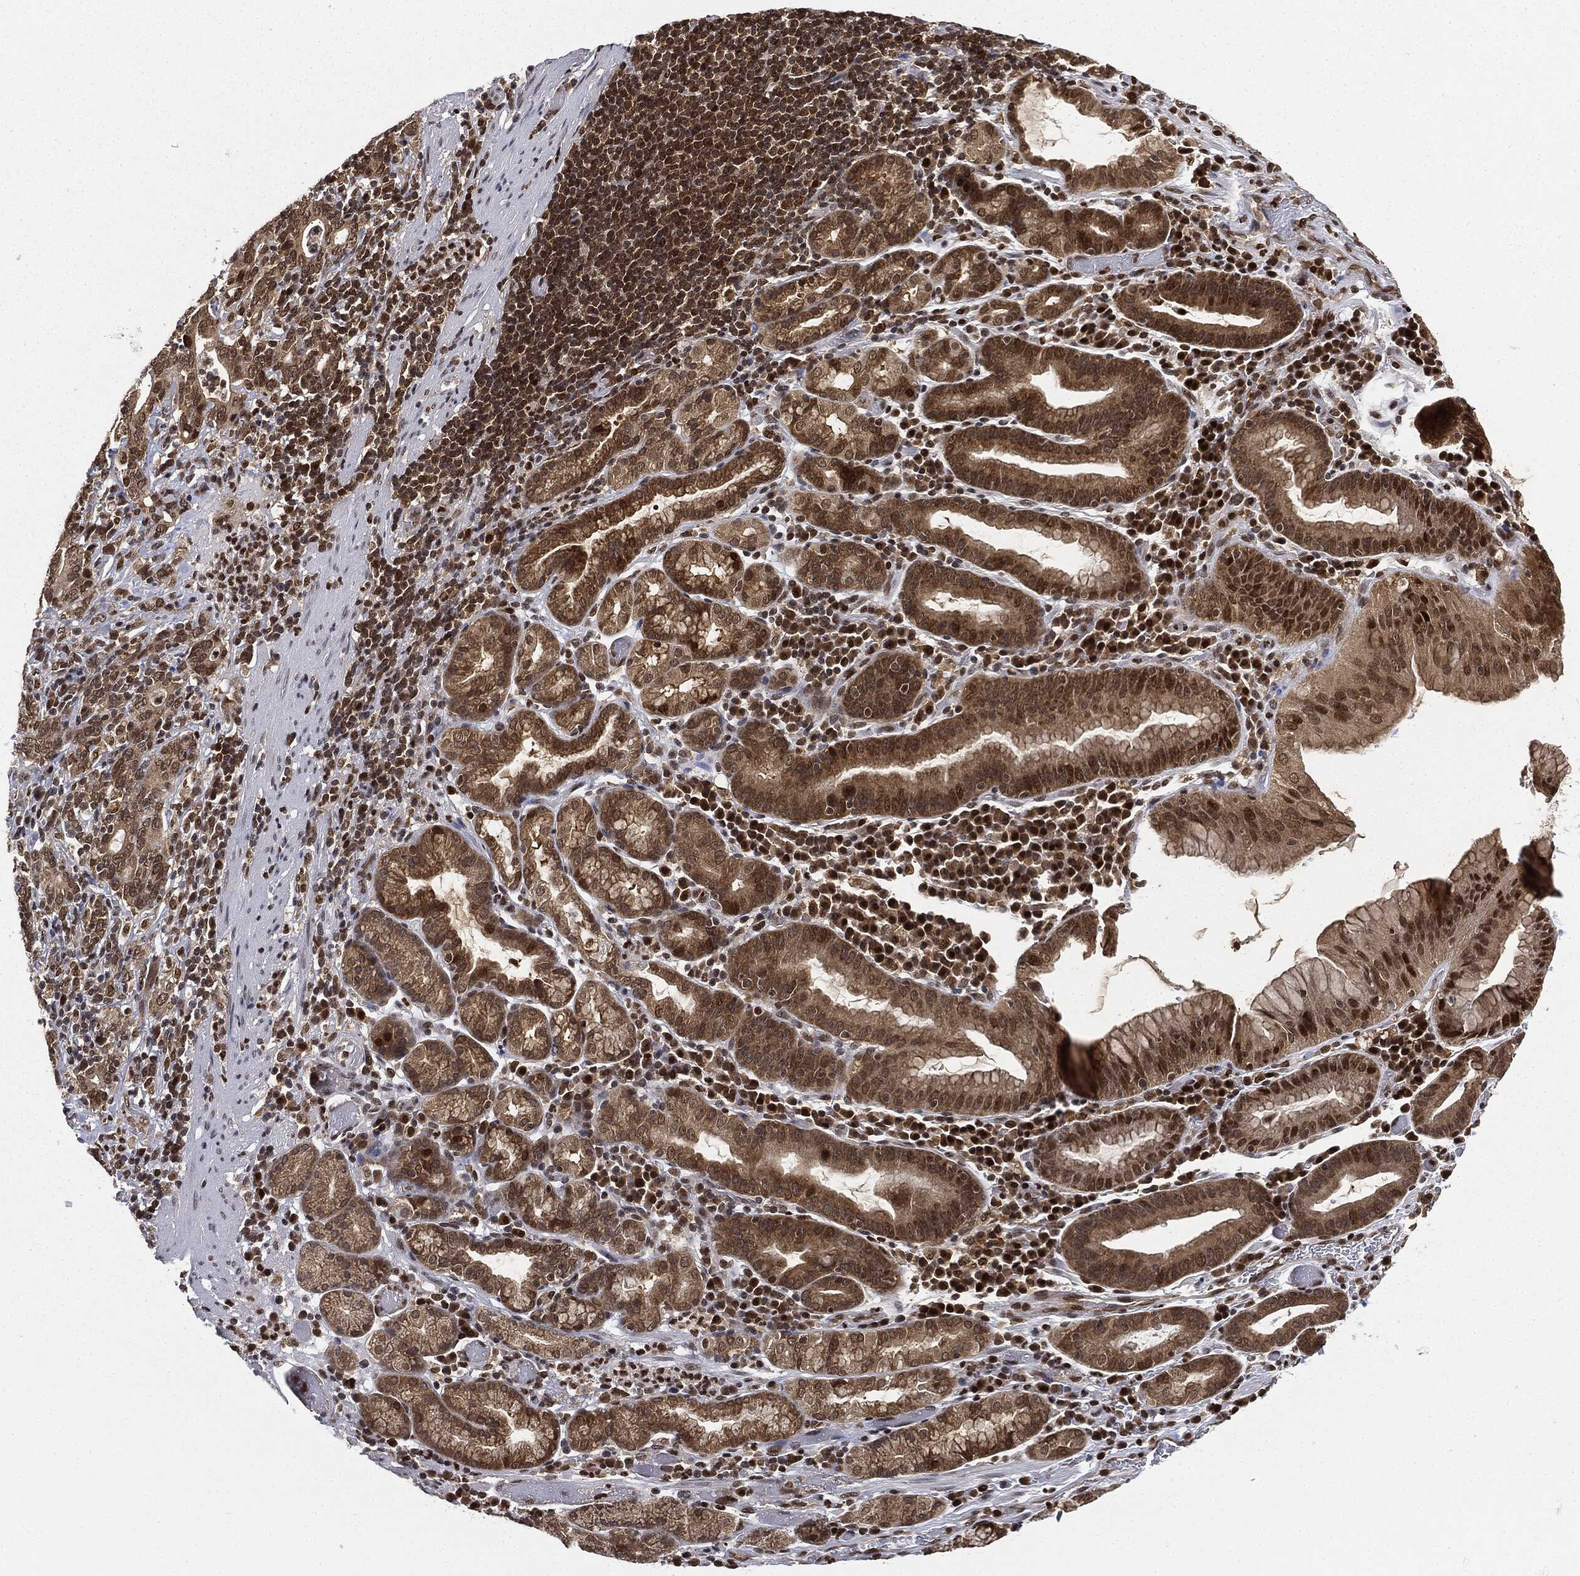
{"staining": {"intensity": "moderate", "quantity": ">75%", "location": "cytoplasmic/membranous,nuclear"}, "tissue": "stomach cancer", "cell_type": "Tumor cells", "image_type": "cancer", "snomed": [{"axis": "morphology", "description": "Adenocarcinoma, NOS"}, {"axis": "topography", "description": "Stomach"}], "caption": "An IHC image of tumor tissue is shown. Protein staining in brown highlights moderate cytoplasmic/membranous and nuclear positivity in stomach cancer (adenocarcinoma) within tumor cells.", "gene": "TBC1D22A", "patient": {"sex": "male", "age": 79}}